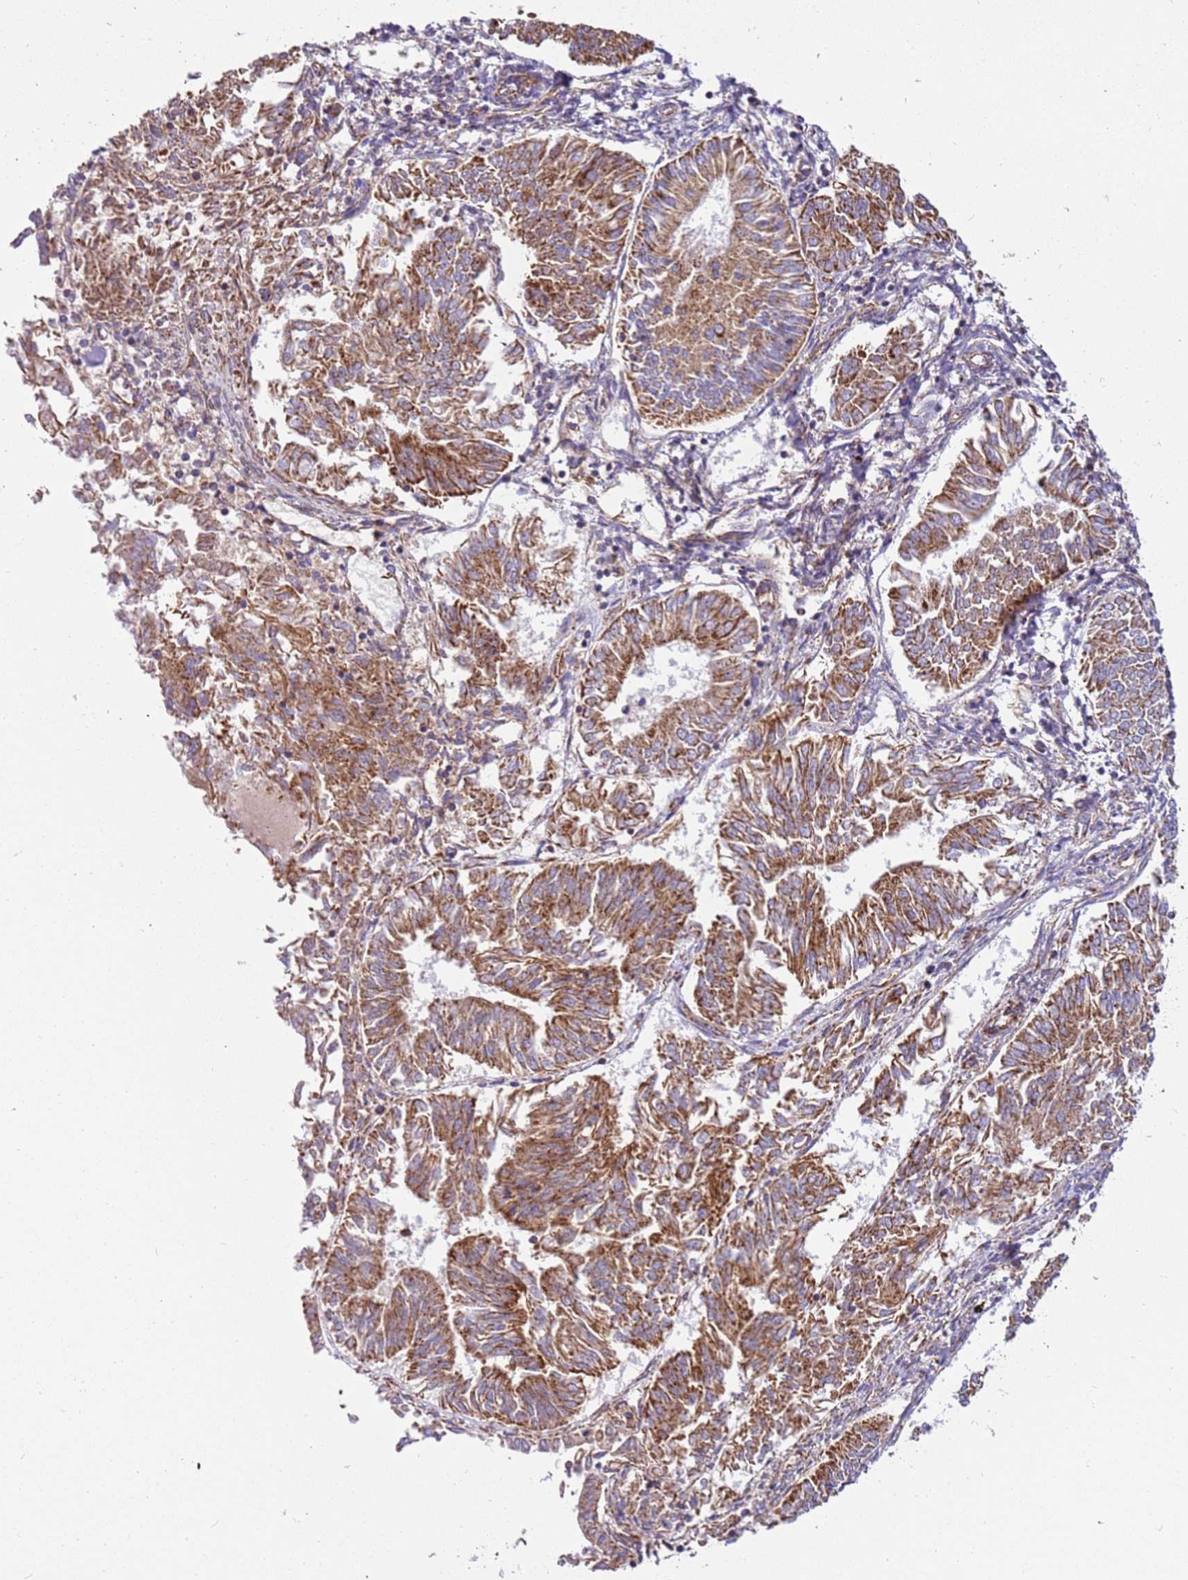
{"staining": {"intensity": "moderate", "quantity": ">75%", "location": "cytoplasmic/membranous"}, "tissue": "endometrial cancer", "cell_type": "Tumor cells", "image_type": "cancer", "snomed": [{"axis": "morphology", "description": "Adenocarcinoma, NOS"}, {"axis": "topography", "description": "Endometrium"}], "caption": "A high-resolution photomicrograph shows IHC staining of endometrial cancer, which demonstrates moderate cytoplasmic/membranous positivity in approximately >75% of tumor cells.", "gene": "MRPL20", "patient": {"sex": "female", "age": 58}}